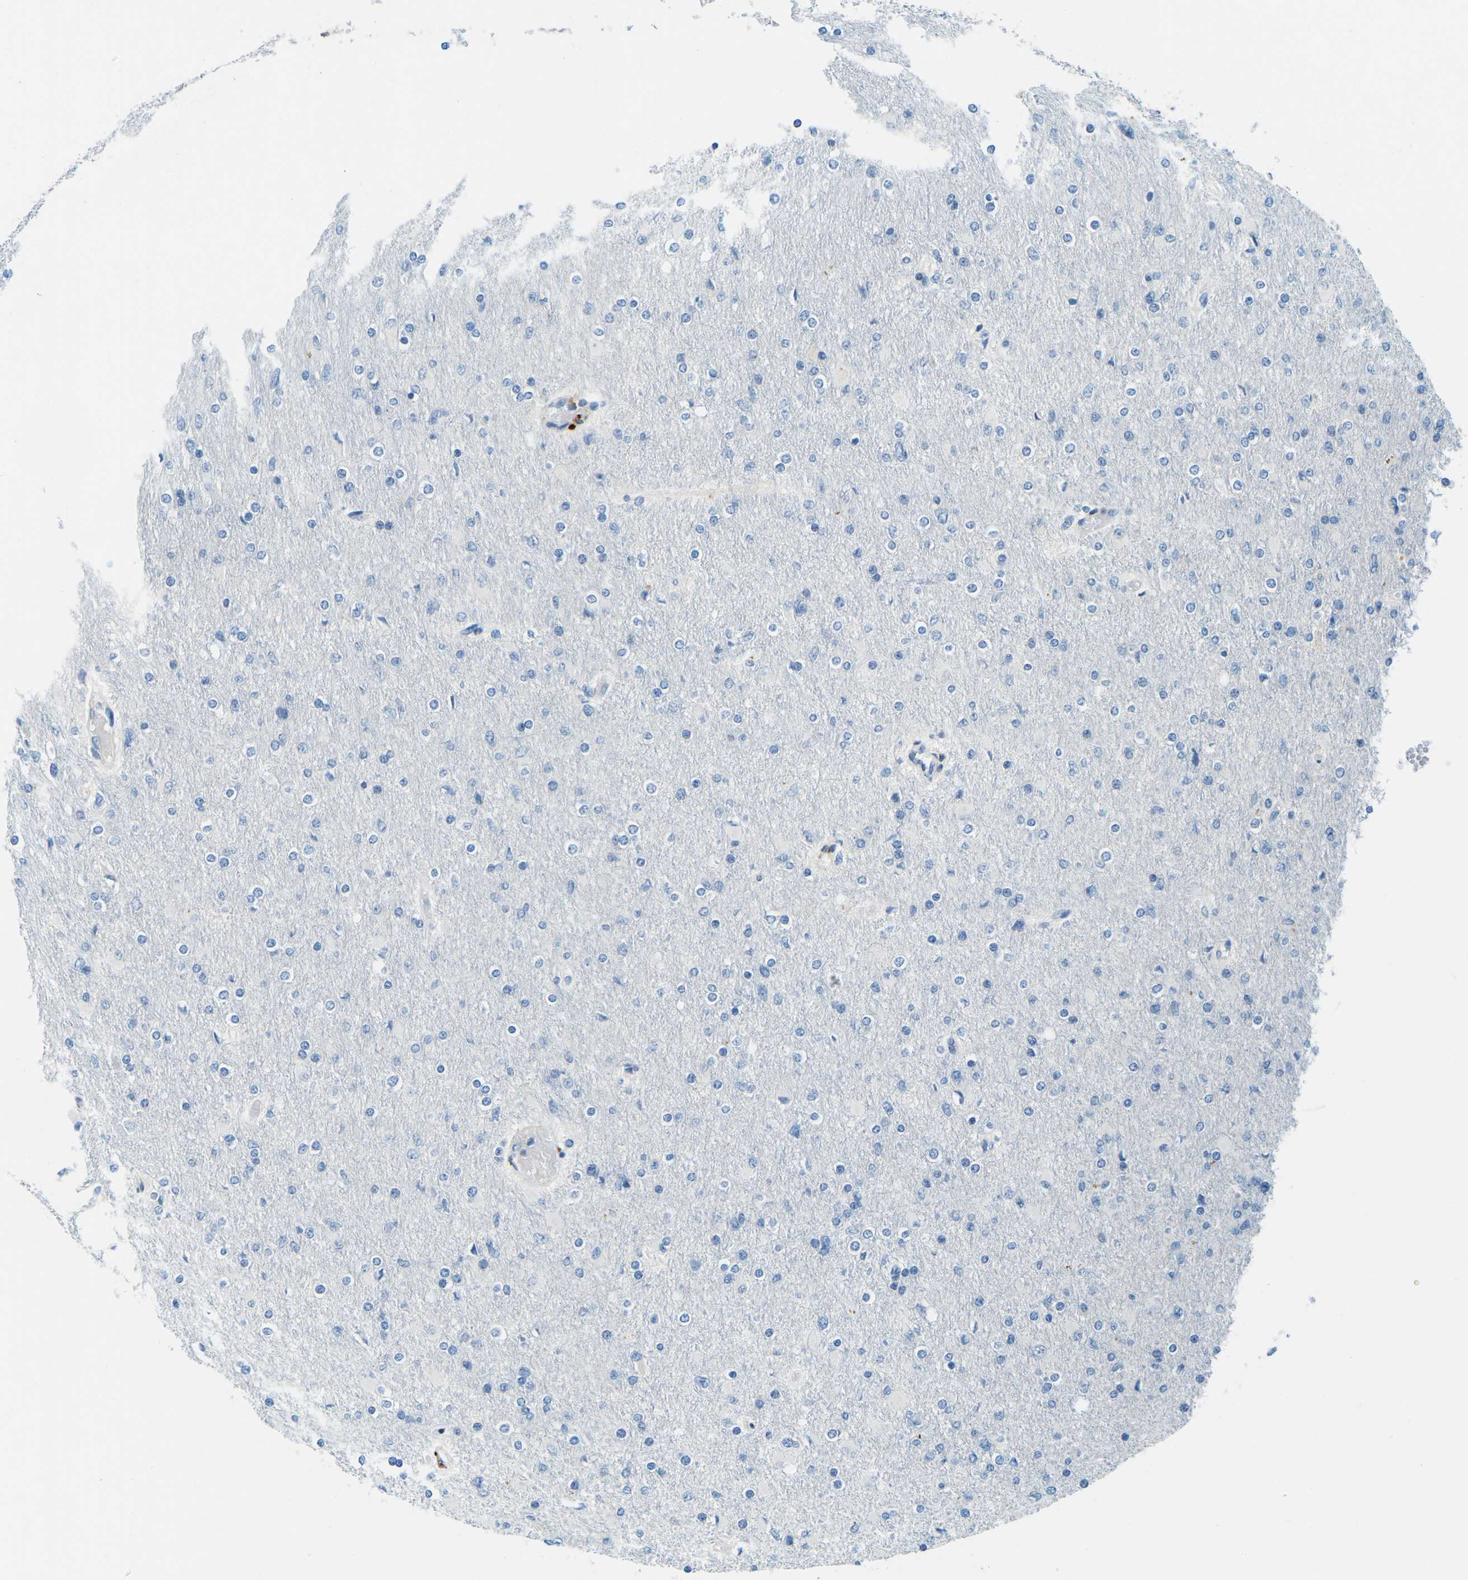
{"staining": {"intensity": "negative", "quantity": "none", "location": "none"}, "tissue": "glioma", "cell_type": "Tumor cells", "image_type": "cancer", "snomed": [{"axis": "morphology", "description": "Glioma, malignant, High grade"}, {"axis": "topography", "description": "Cerebral cortex"}], "caption": "High magnification brightfield microscopy of malignant high-grade glioma stained with DAB (brown) and counterstained with hematoxylin (blue): tumor cells show no significant positivity.", "gene": "CFB", "patient": {"sex": "female", "age": 36}}